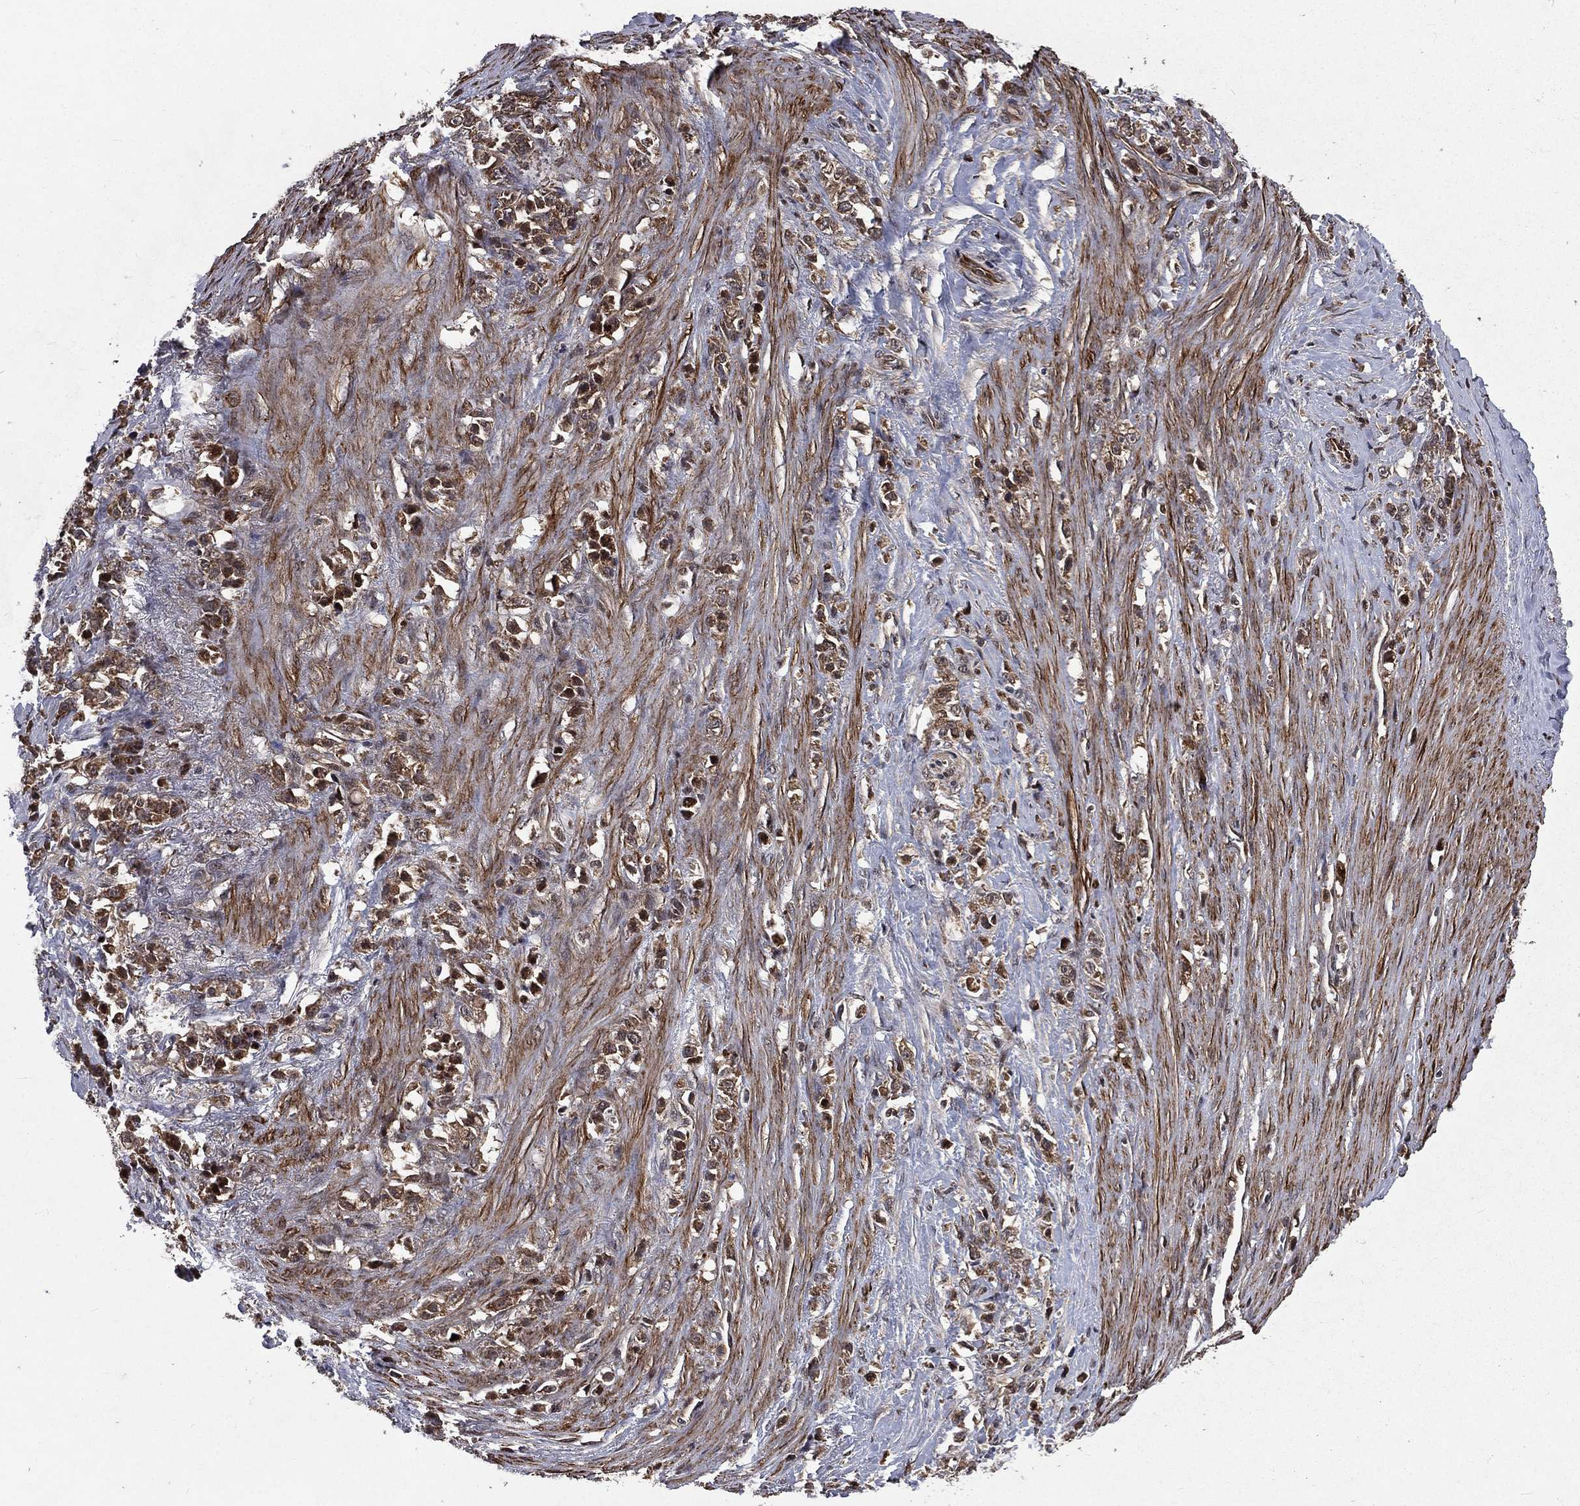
{"staining": {"intensity": "moderate", "quantity": ">75%", "location": "cytoplasmic/membranous"}, "tissue": "stomach cancer", "cell_type": "Tumor cells", "image_type": "cancer", "snomed": [{"axis": "morphology", "description": "Adenocarcinoma, NOS"}, {"axis": "topography", "description": "Stomach, lower"}], "caption": "The immunohistochemical stain highlights moderate cytoplasmic/membranous expression in tumor cells of stomach adenocarcinoma tissue.", "gene": "LENG8", "patient": {"sex": "male", "age": 88}}